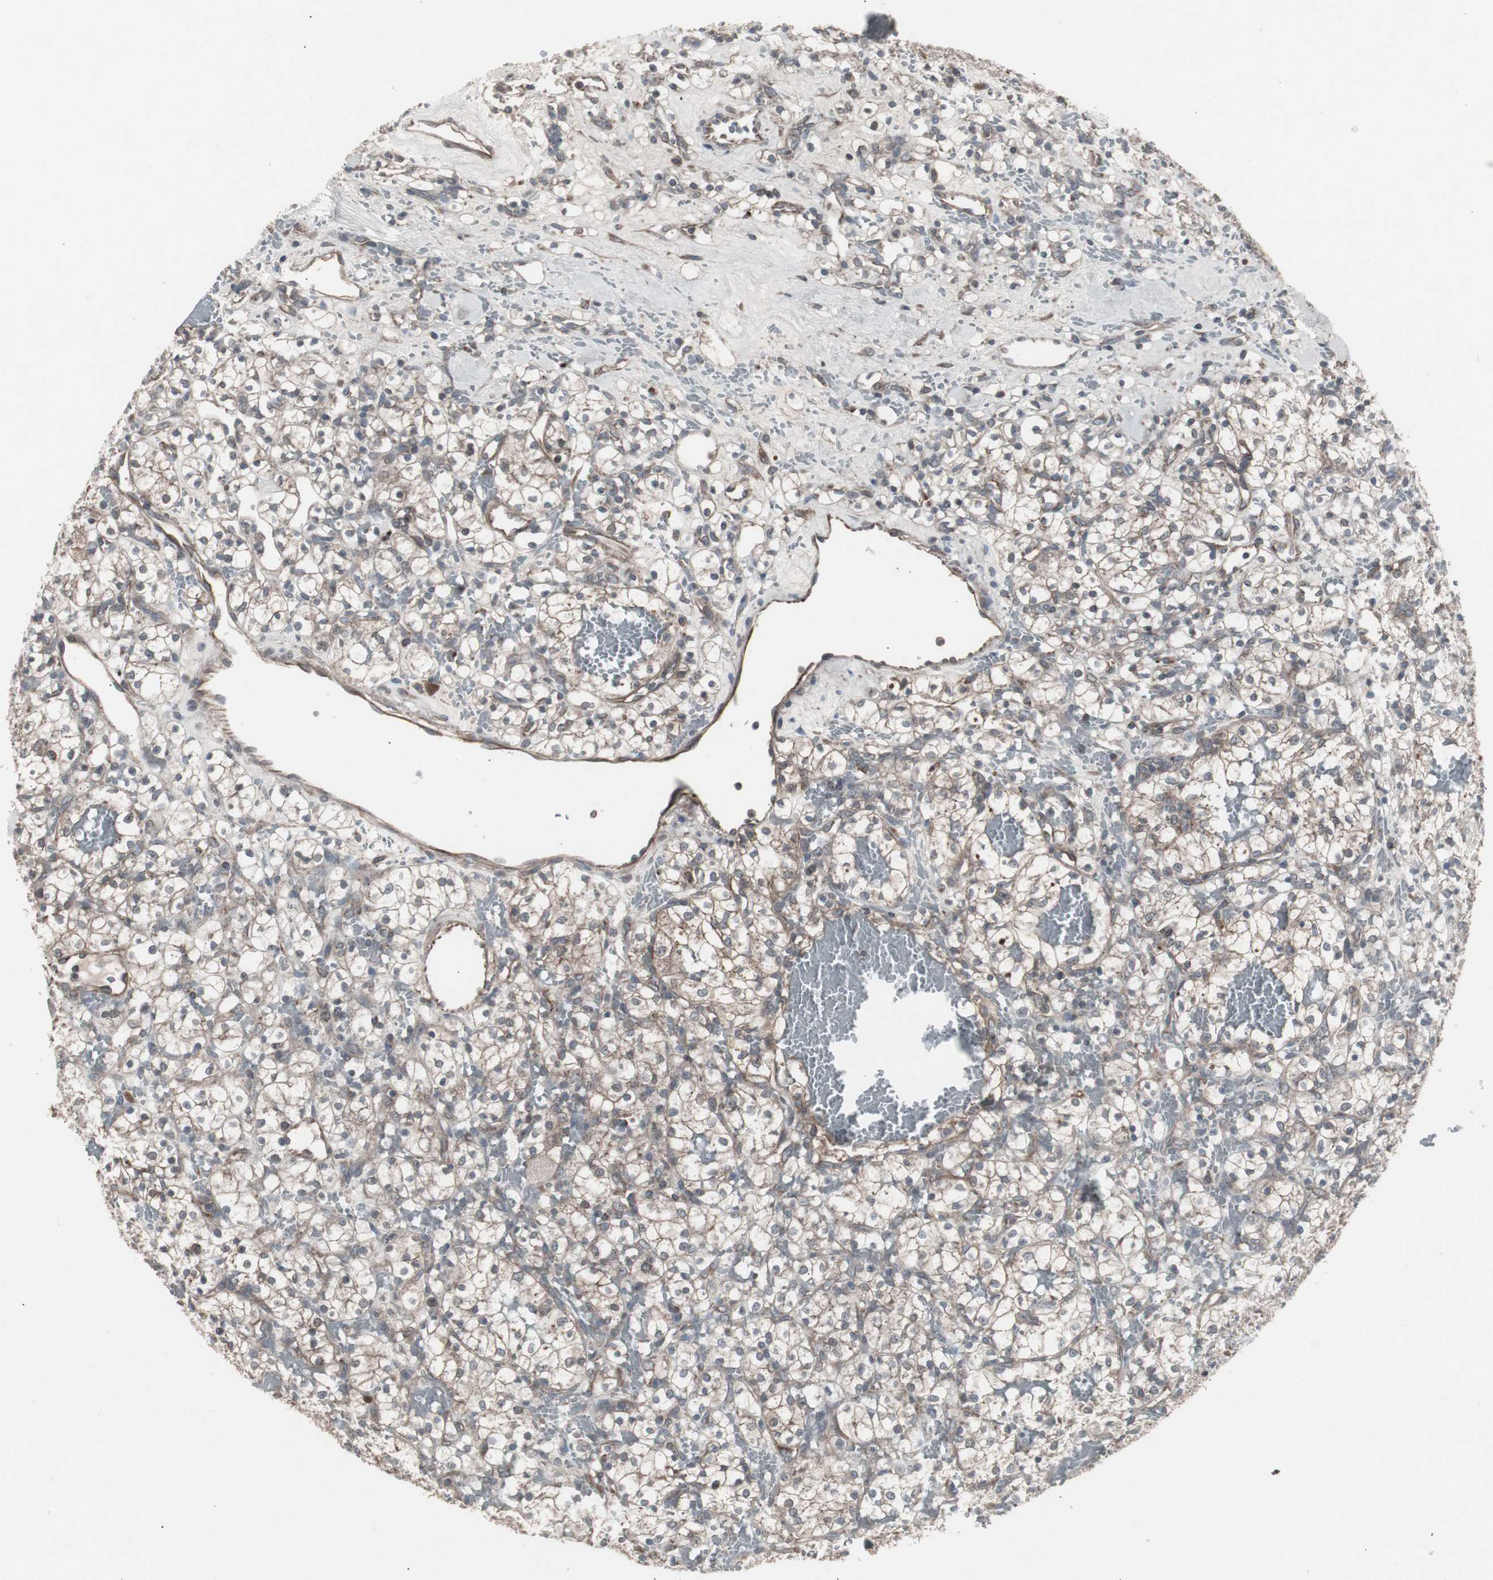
{"staining": {"intensity": "negative", "quantity": "none", "location": "none"}, "tissue": "renal cancer", "cell_type": "Tumor cells", "image_type": "cancer", "snomed": [{"axis": "morphology", "description": "Adenocarcinoma, NOS"}, {"axis": "topography", "description": "Kidney"}], "caption": "IHC of human adenocarcinoma (renal) demonstrates no staining in tumor cells.", "gene": "SSTR2", "patient": {"sex": "female", "age": 60}}